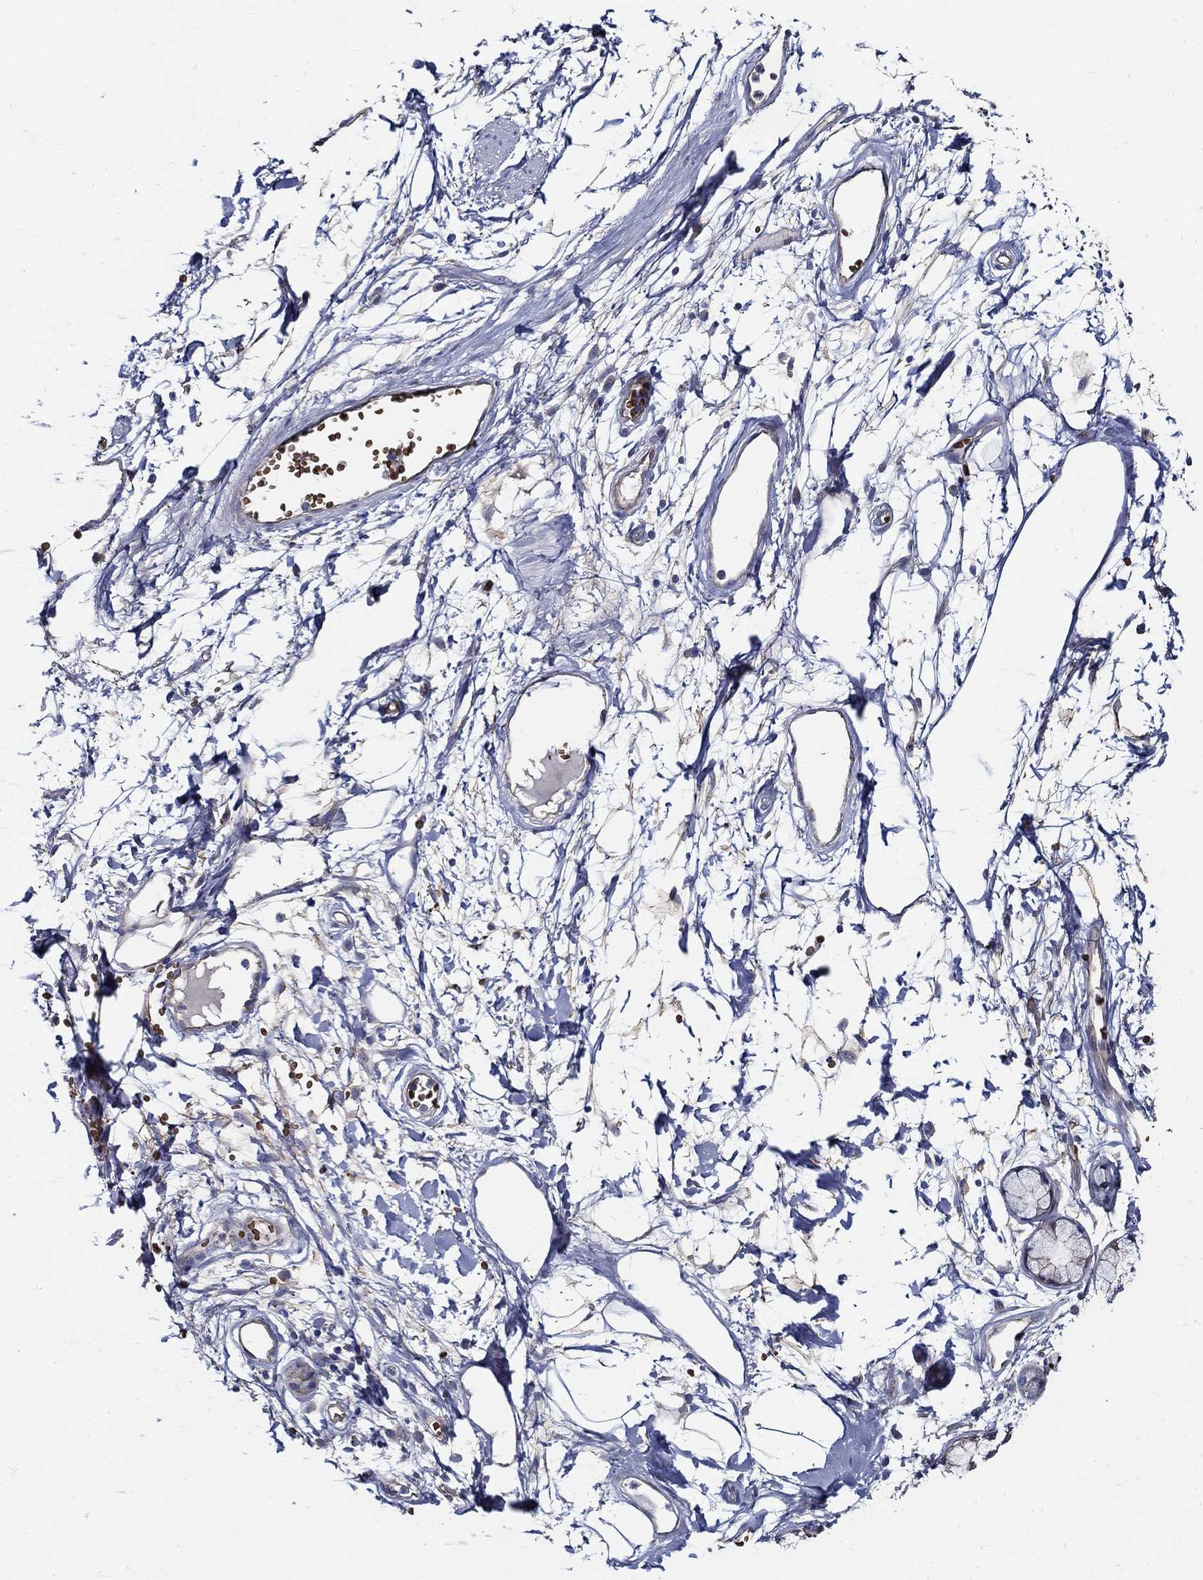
{"staining": {"intensity": "negative", "quantity": "none", "location": "none"}, "tissue": "adipose tissue", "cell_type": "Adipocytes", "image_type": "normal", "snomed": [{"axis": "morphology", "description": "Normal tissue, NOS"}, {"axis": "morphology", "description": "Squamous cell carcinoma, NOS"}, {"axis": "topography", "description": "Cartilage tissue"}, {"axis": "topography", "description": "Lung"}], "caption": "IHC micrograph of normal adipose tissue stained for a protein (brown), which shows no positivity in adipocytes.", "gene": "APBB3", "patient": {"sex": "male", "age": 66}}